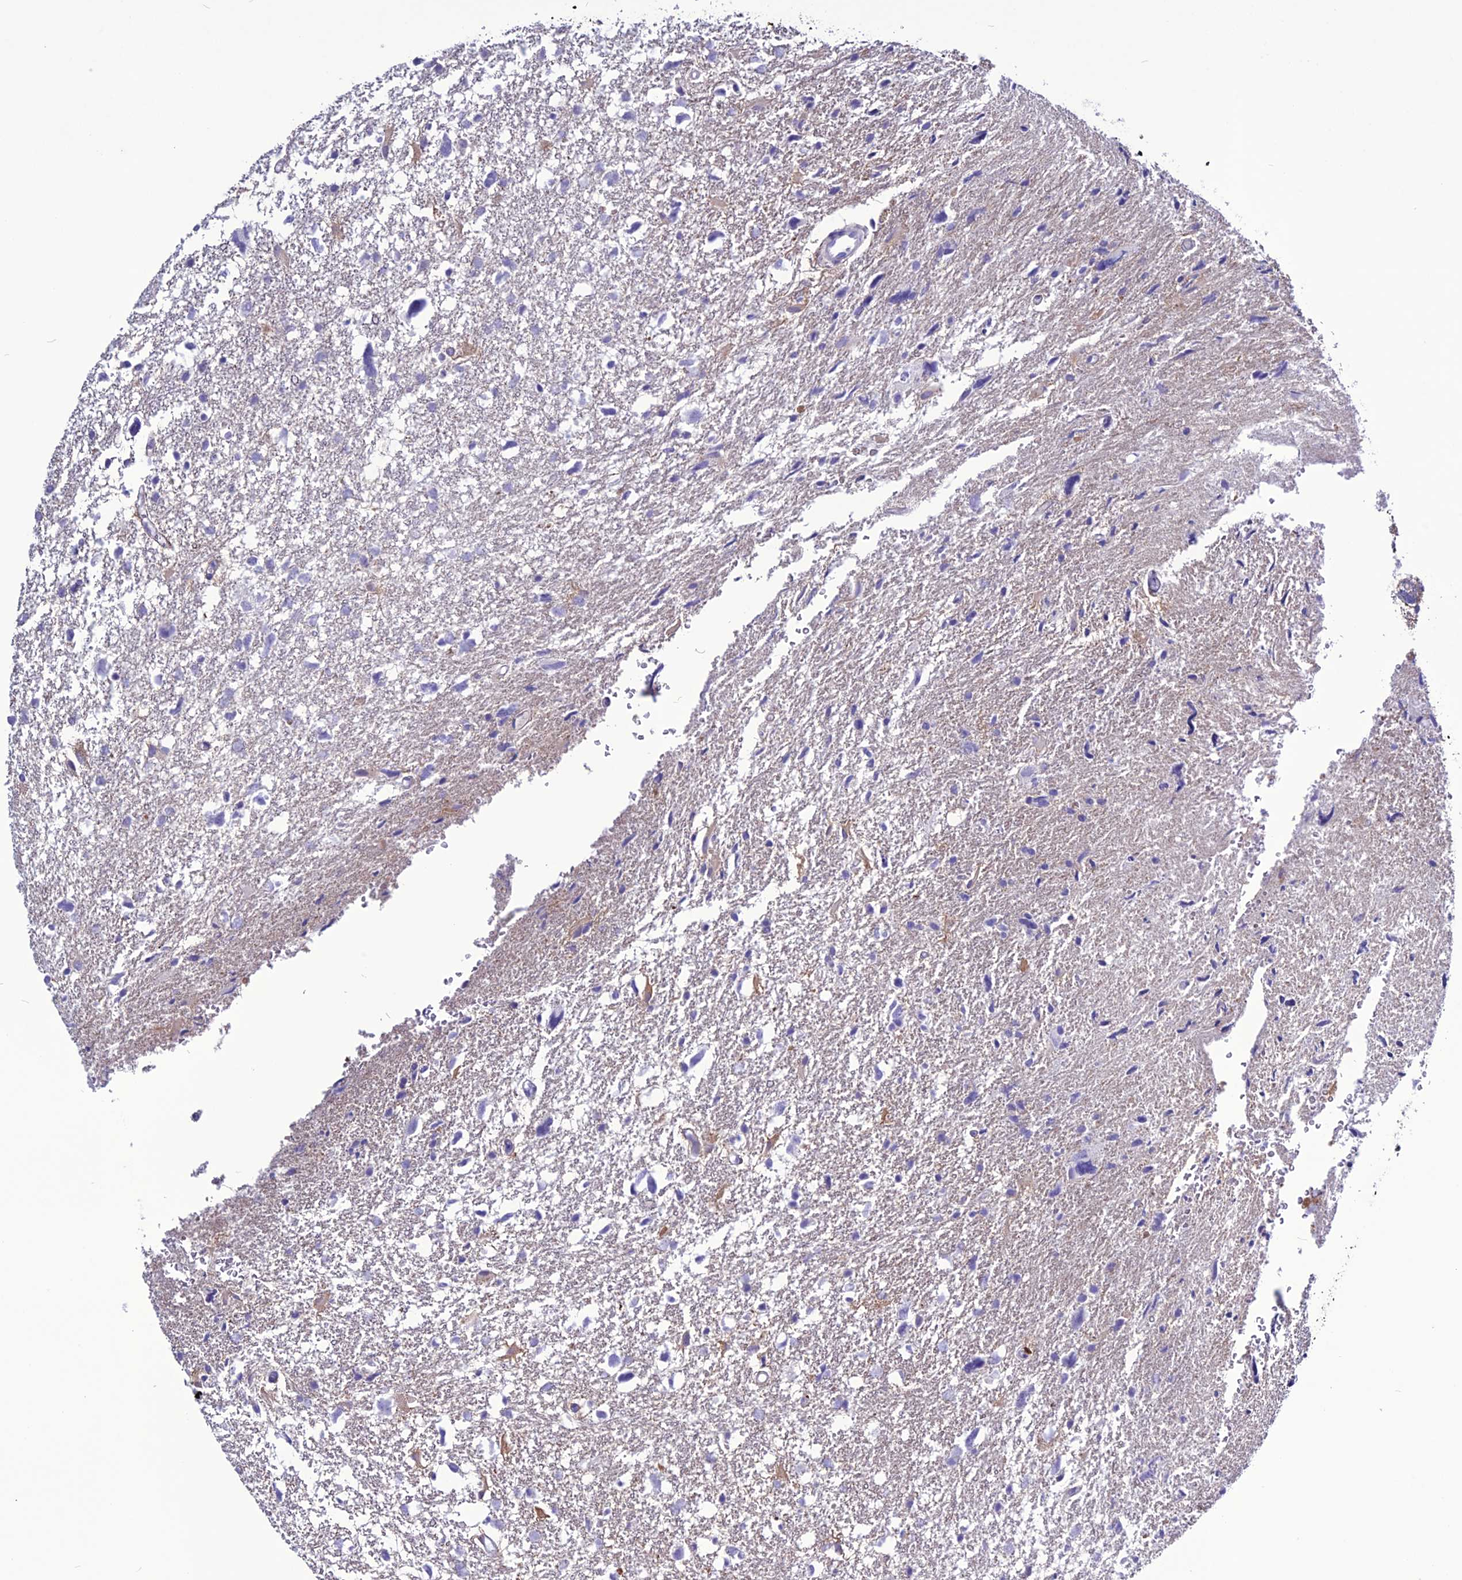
{"staining": {"intensity": "negative", "quantity": "none", "location": "none"}, "tissue": "glioma", "cell_type": "Tumor cells", "image_type": "cancer", "snomed": [{"axis": "morphology", "description": "Glioma, malignant, High grade"}, {"axis": "topography", "description": "Brain"}], "caption": "An image of malignant high-grade glioma stained for a protein displays no brown staining in tumor cells.", "gene": "CLEC2L", "patient": {"sex": "male", "age": 61}}